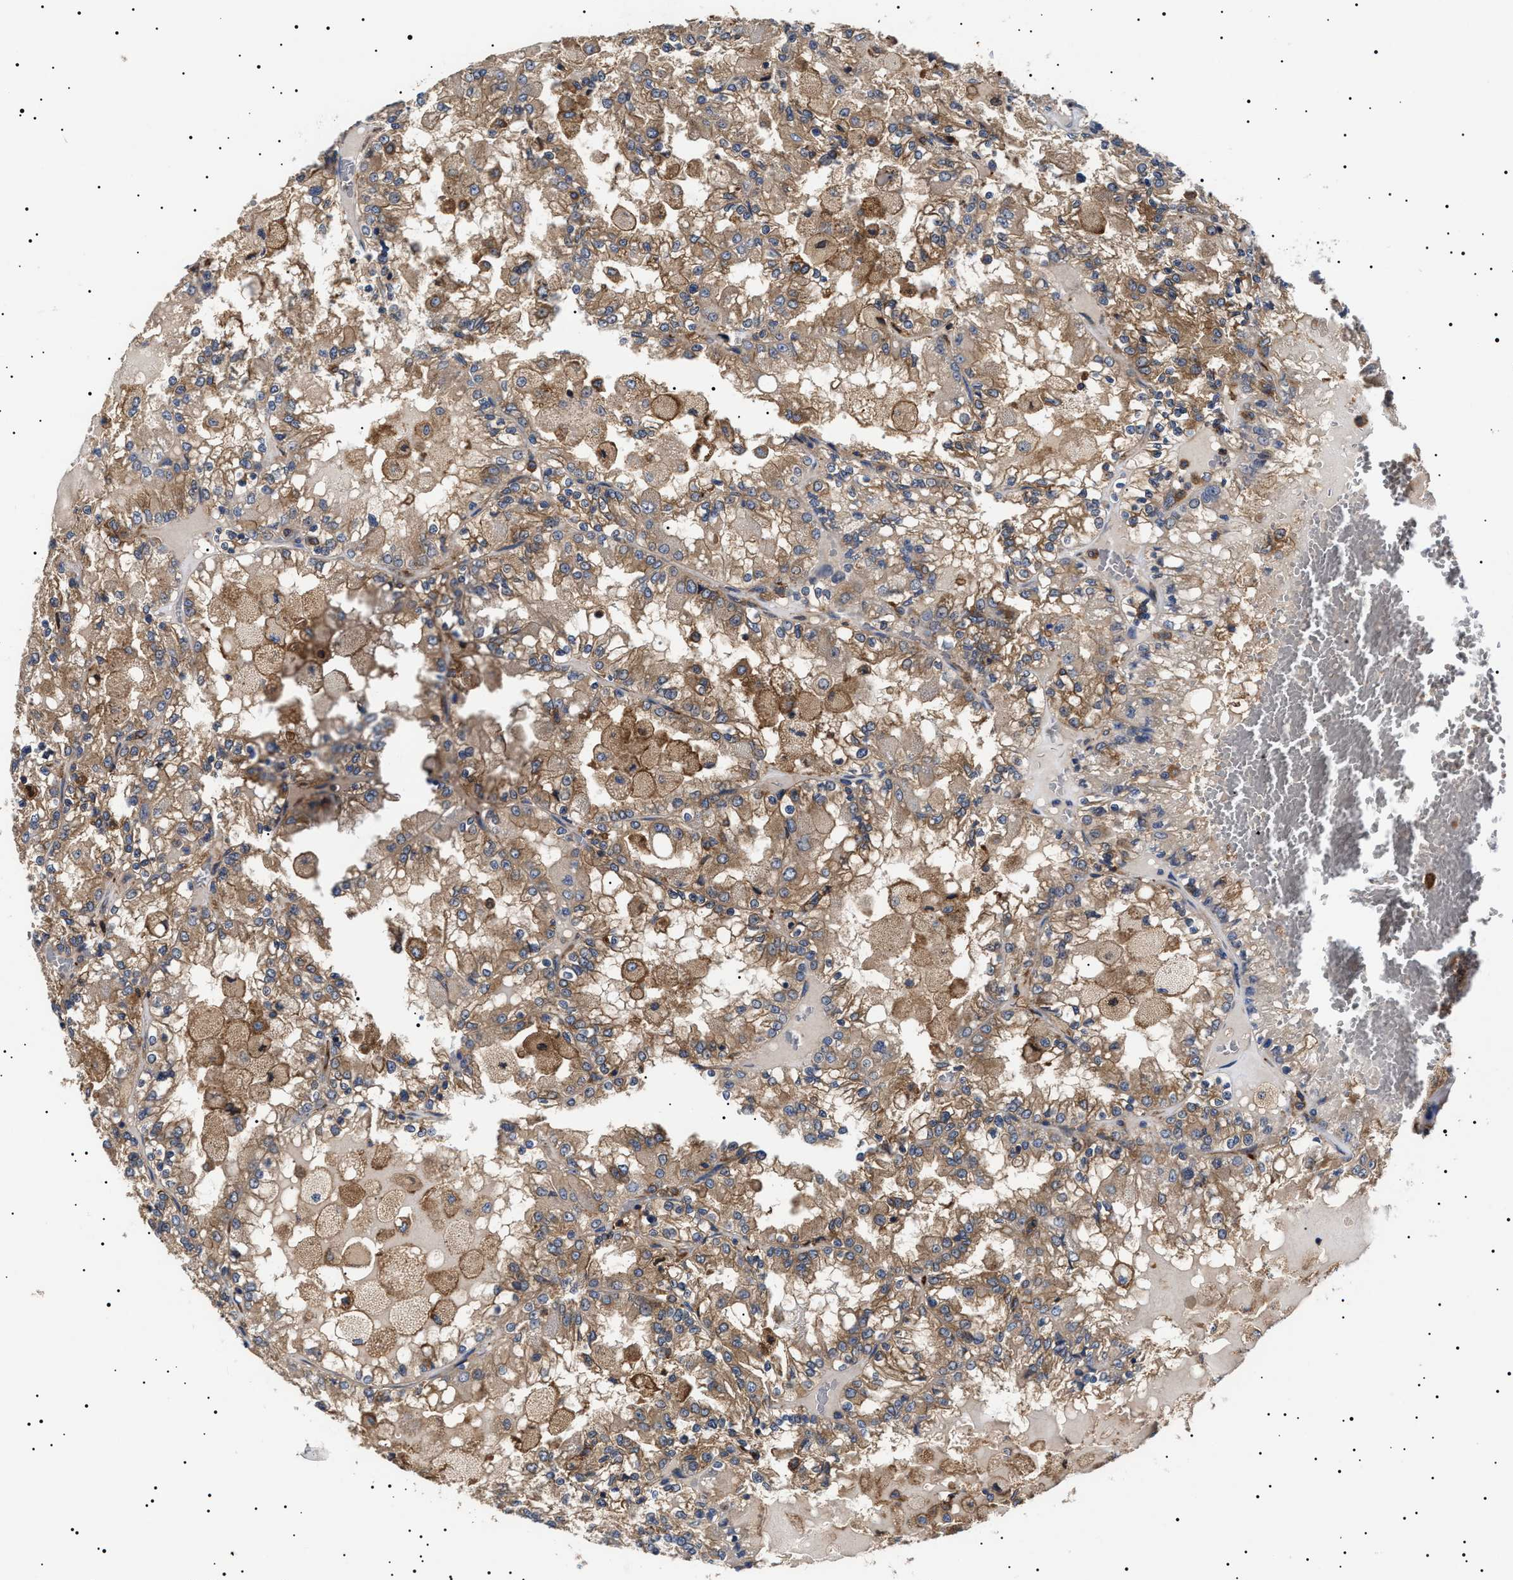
{"staining": {"intensity": "weak", "quantity": "25%-75%", "location": "cytoplasmic/membranous"}, "tissue": "renal cancer", "cell_type": "Tumor cells", "image_type": "cancer", "snomed": [{"axis": "morphology", "description": "Adenocarcinoma, NOS"}, {"axis": "topography", "description": "Kidney"}], "caption": "High-magnification brightfield microscopy of renal cancer (adenocarcinoma) stained with DAB (brown) and counterstained with hematoxylin (blue). tumor cells exhibit weak cytoplasmic/membranous expression is identified in approximately25%-75% of cells.", "gene": "TPP2", "patient": {"sex": "female", "age": 56}}